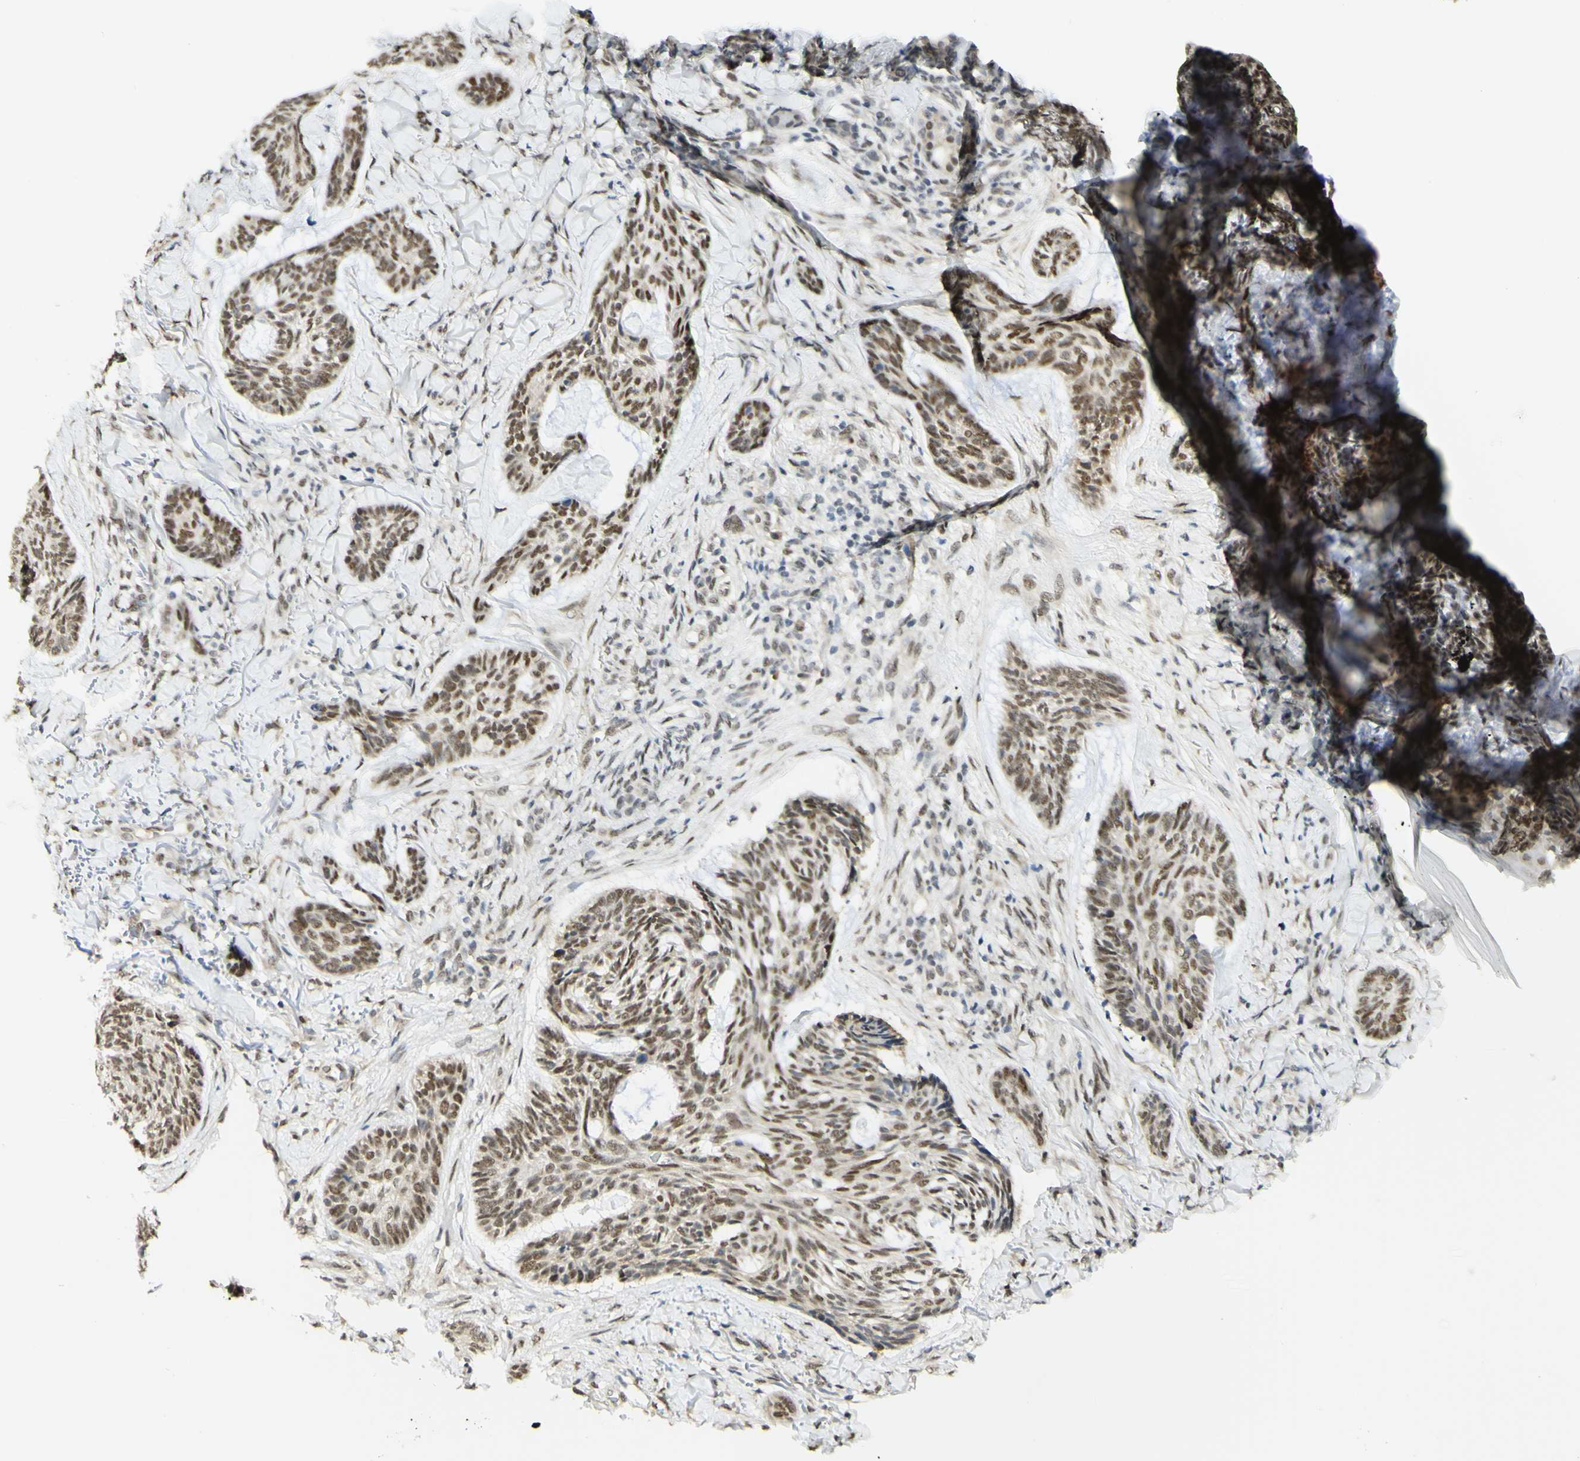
{"staining": {"intensity": "moderate", "quantity": ">75%", "location": "nuclear"}, "tissue": "skin cancer", "cell_type": "Tumor cells", "image_type": "cancer", "snomed": [{"axis": "morphology", "description": "Basal cell carcinoma"}, {"axis": "topography", "description": "Skin"}], "caption": "Skin cancer stained with a brown dye demonstrates moderate nuclear positive staining in approximately >75% of tumor cells.", "gene": "DDX1", "patient": {"sex": "male", "age": 43}}